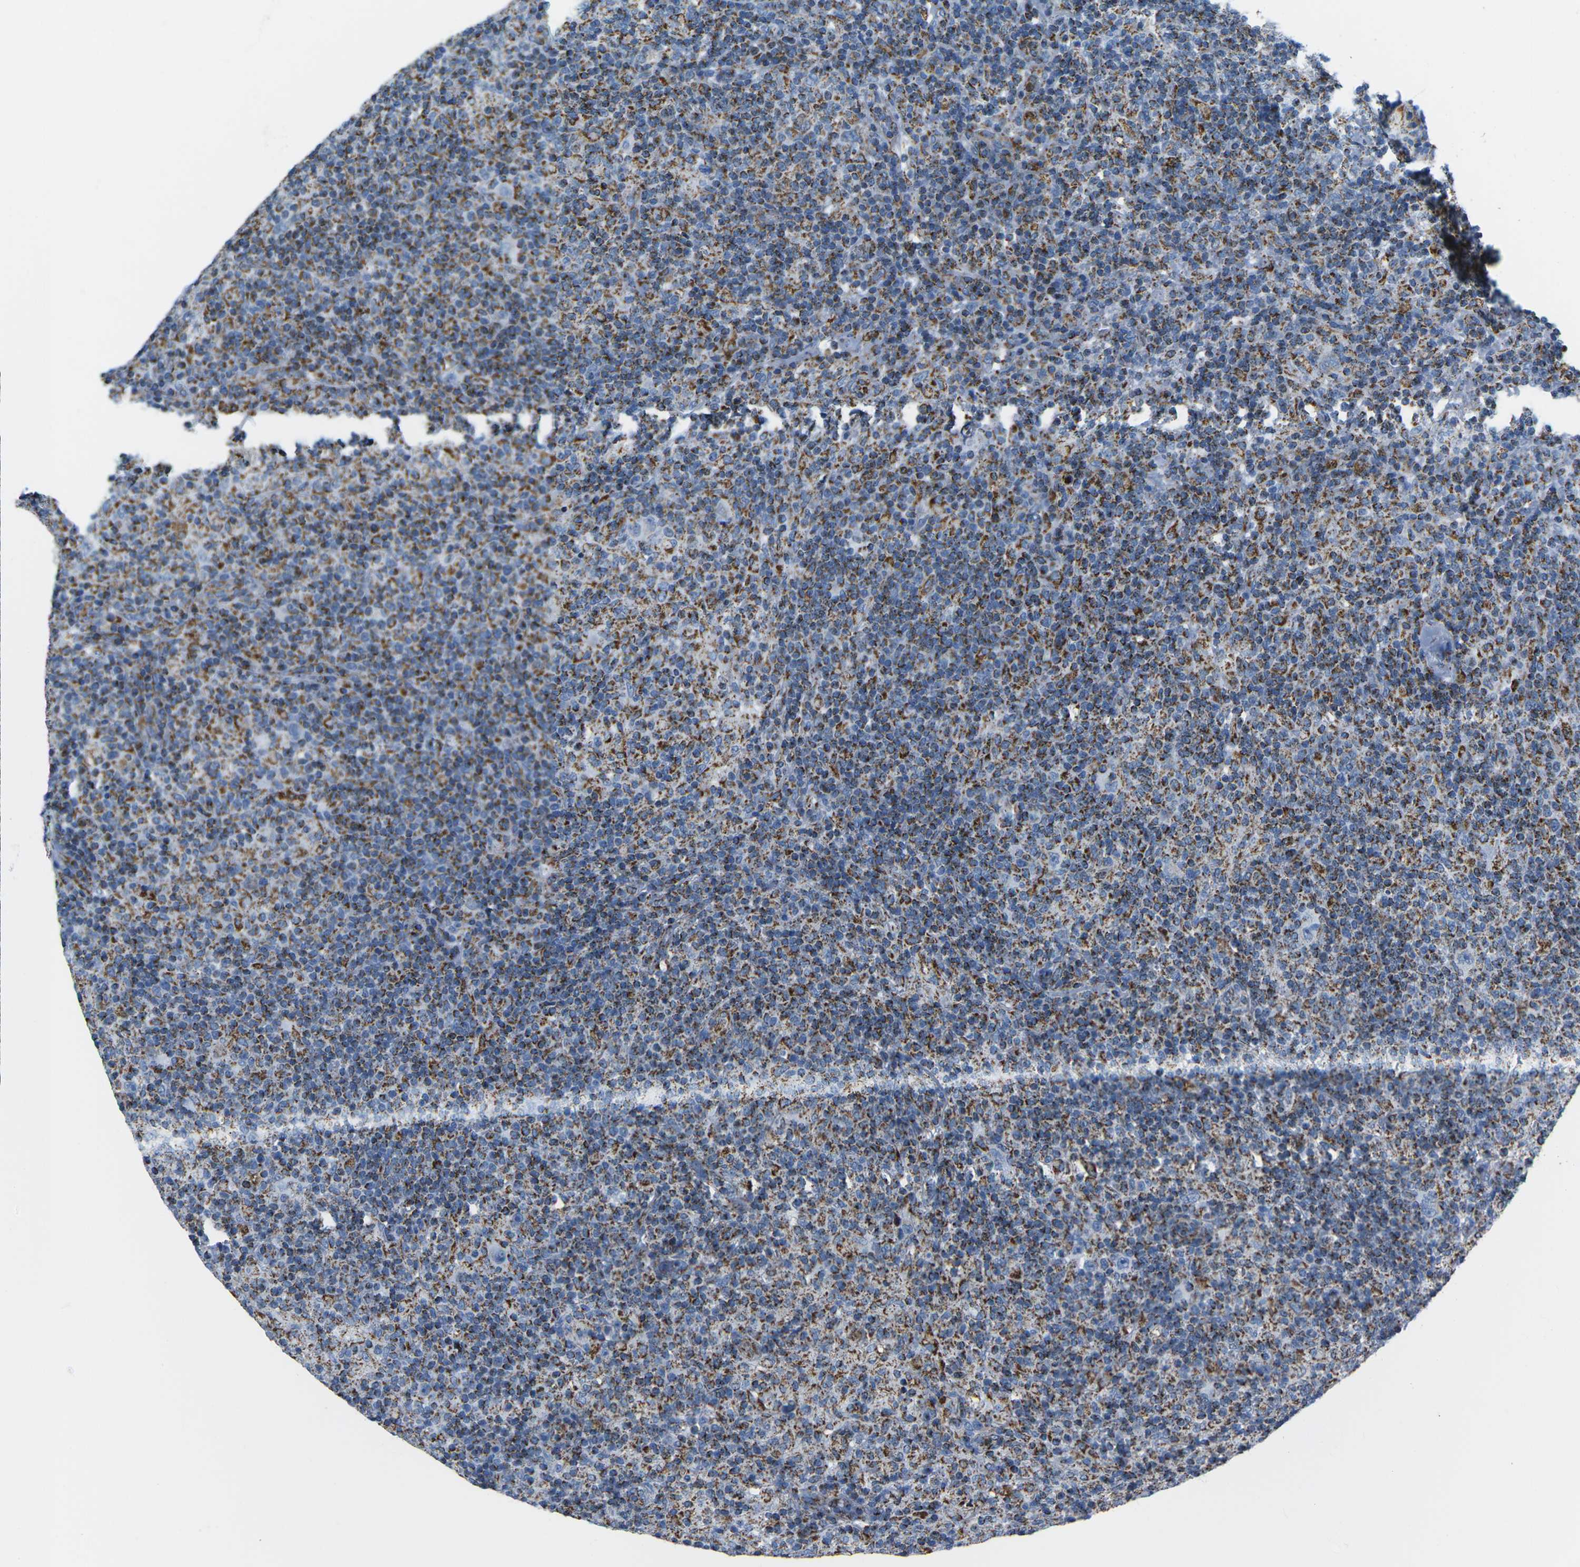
{"staining": {"intensity": "negative", "quantity": "none", "location": "none"}, "tissue": "lymphoma", "cell_type": "Tumor cells", "image_type": "cancer", "snomed": [{"axis": "morphology", "description": "Hodgkin's disease, NOS"}, {"axis": "topography", "description": "Lymph node"}], "caption": "A photomicrograph of human Hodgkin's disease is negative for staining in tumor cells.", "gene": "COX6C", "patient": {"sex": "male", "age": 70}}